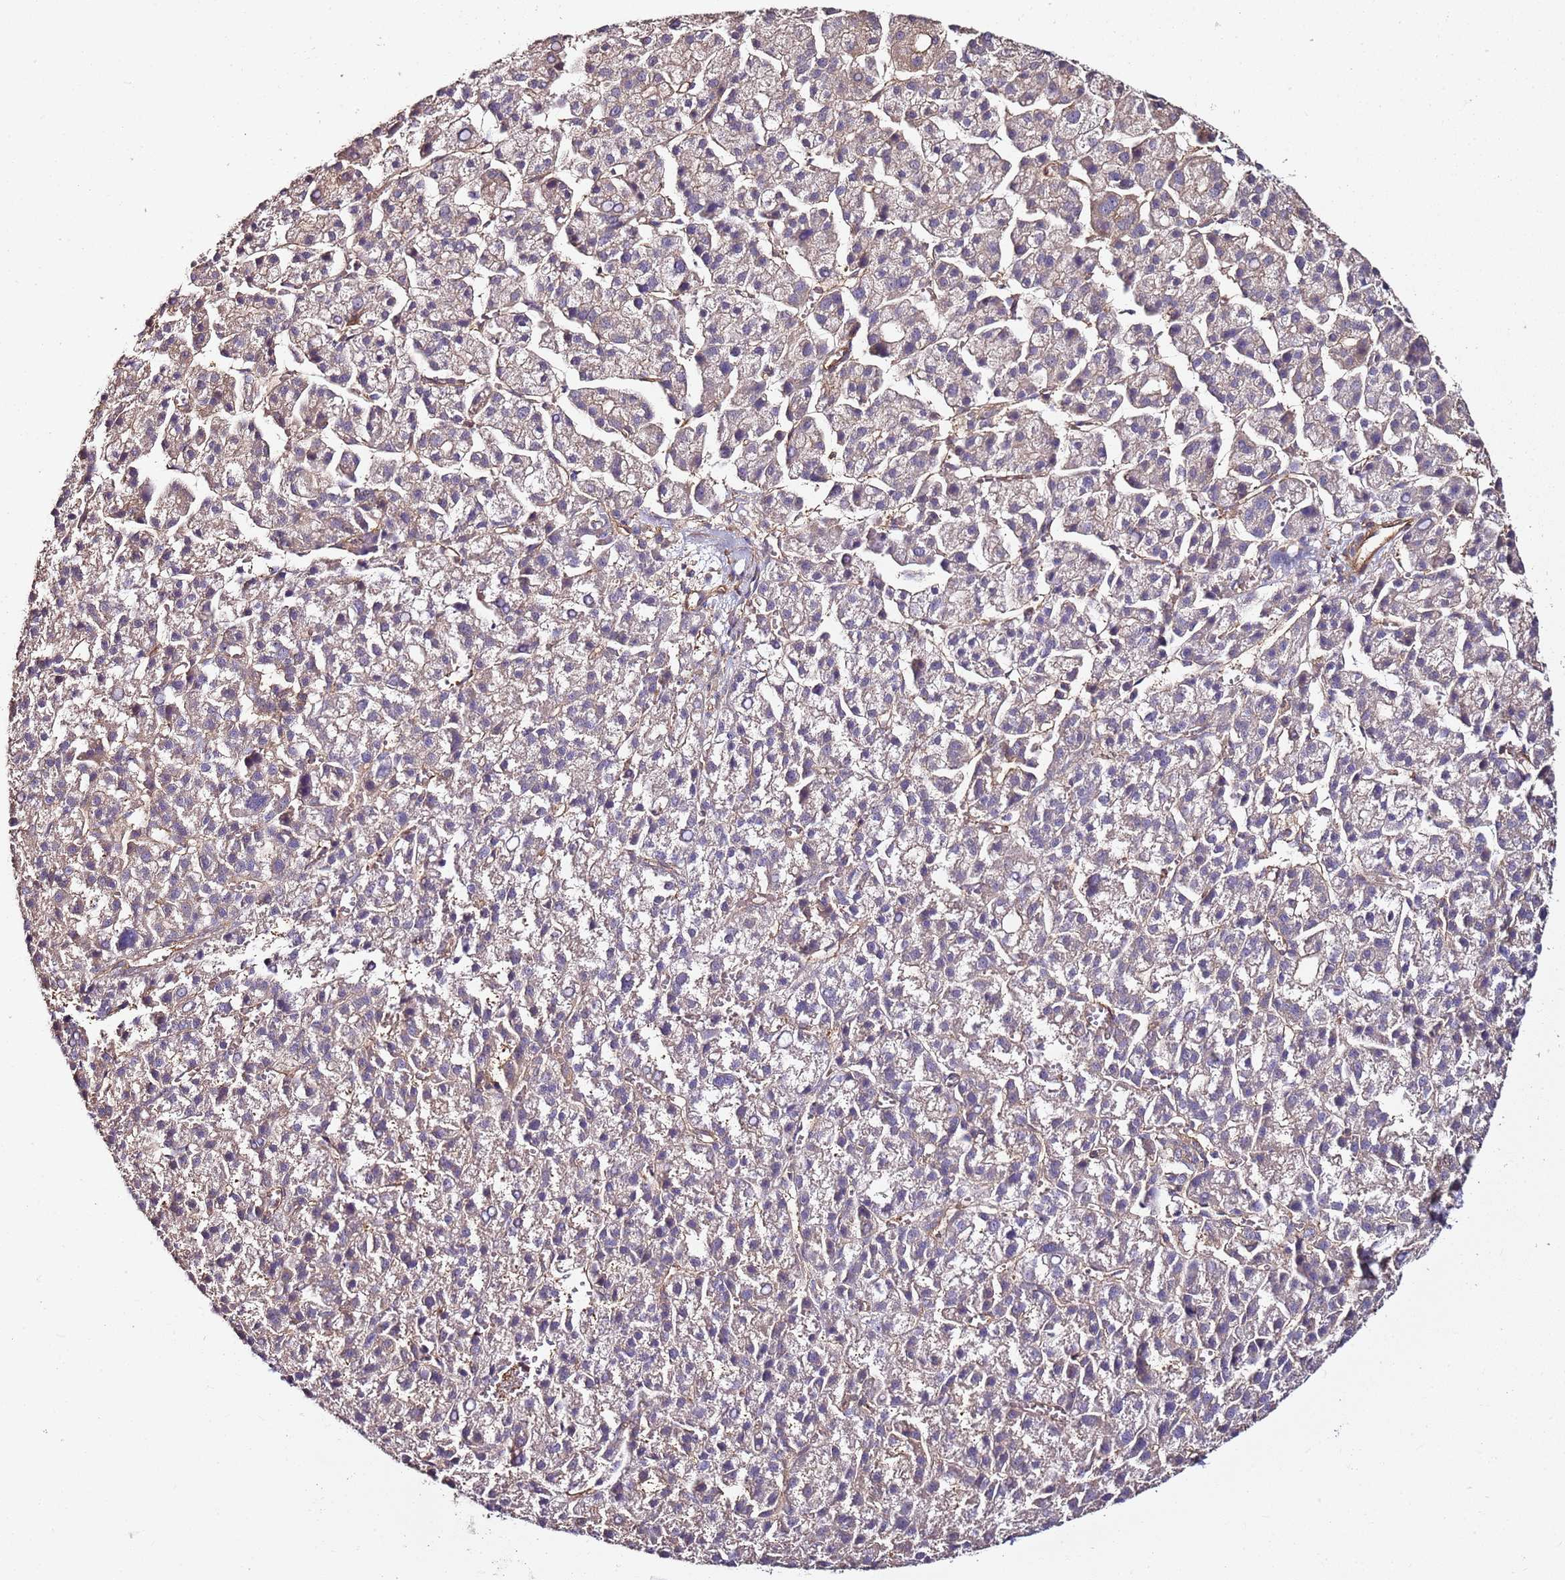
{"staining": {"intensity": "negative", "quantity": "none", "location": "none"}, "tissue": "liver cancer", "cell_type": "Tumor cells", "image_type": "cancer", "snomed": [{"axis": "morphology", "description": "Carcinoma, Hepatocellular, NOS"}, {"axis": "topography", "description": "Liver"}], "caption": "IHC photomicrograph of human liver cancer stained for a protein (brown), which exhibits no positivity in tumor cells.", "gene": "CCNYL1", "patient": {"sex": "female", "age": 58}}